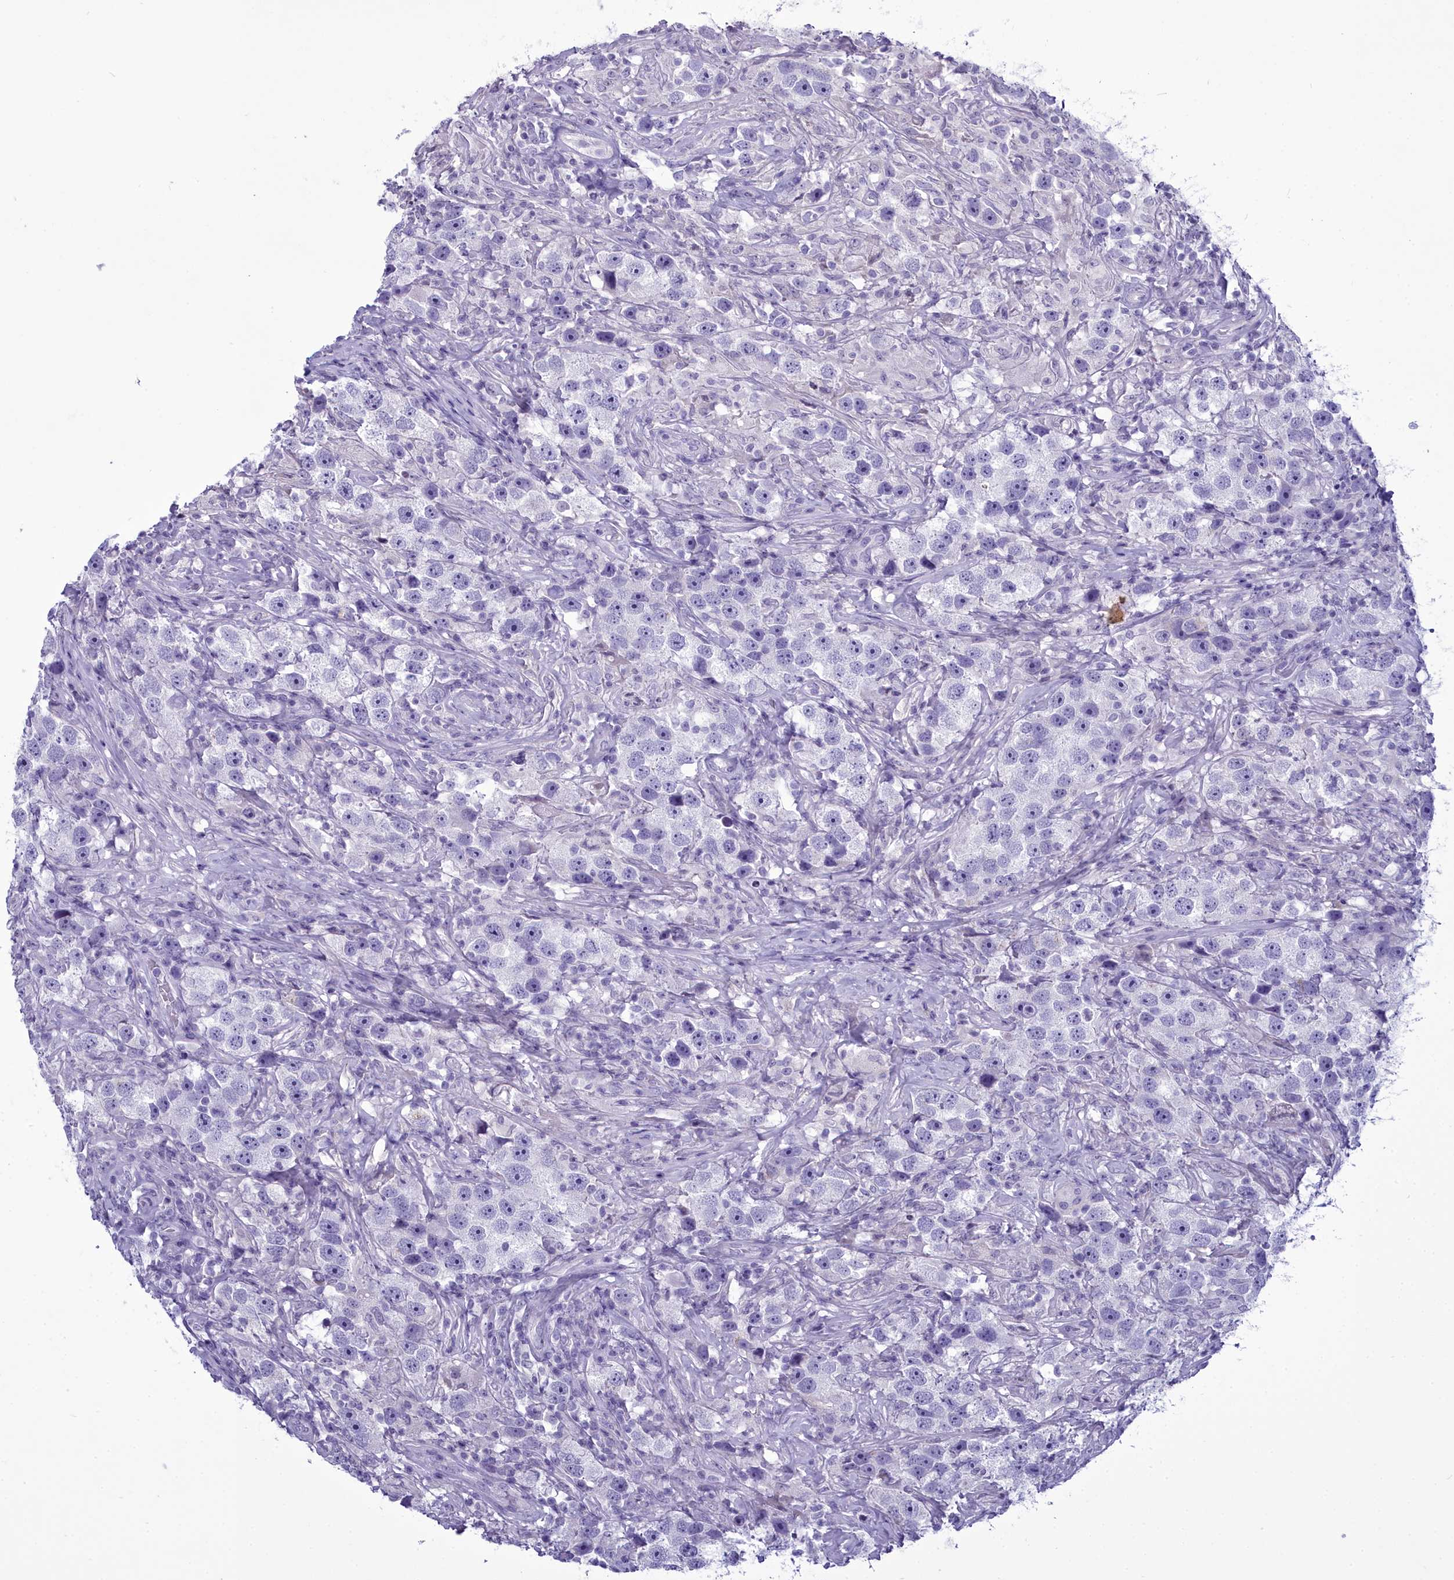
{"staining": {"intensity": "negative", "quantity": "none", "location": "none"}, "tissue": "testis cancer", "cell_type": "Tumor cells", "image_type": "cancer", "snomed": [{"axis": "morphology", "description": "Seminoma, NOS"}, {"axis": "topography", "description": "Testis"}], "caption": "High power microscopy micrograph of an IHC micrograph of seminoma (testis), revealing no significant expression in tumor cells.", "gene": "MAP6", "patient": {"sex": "male", "age": 49}}